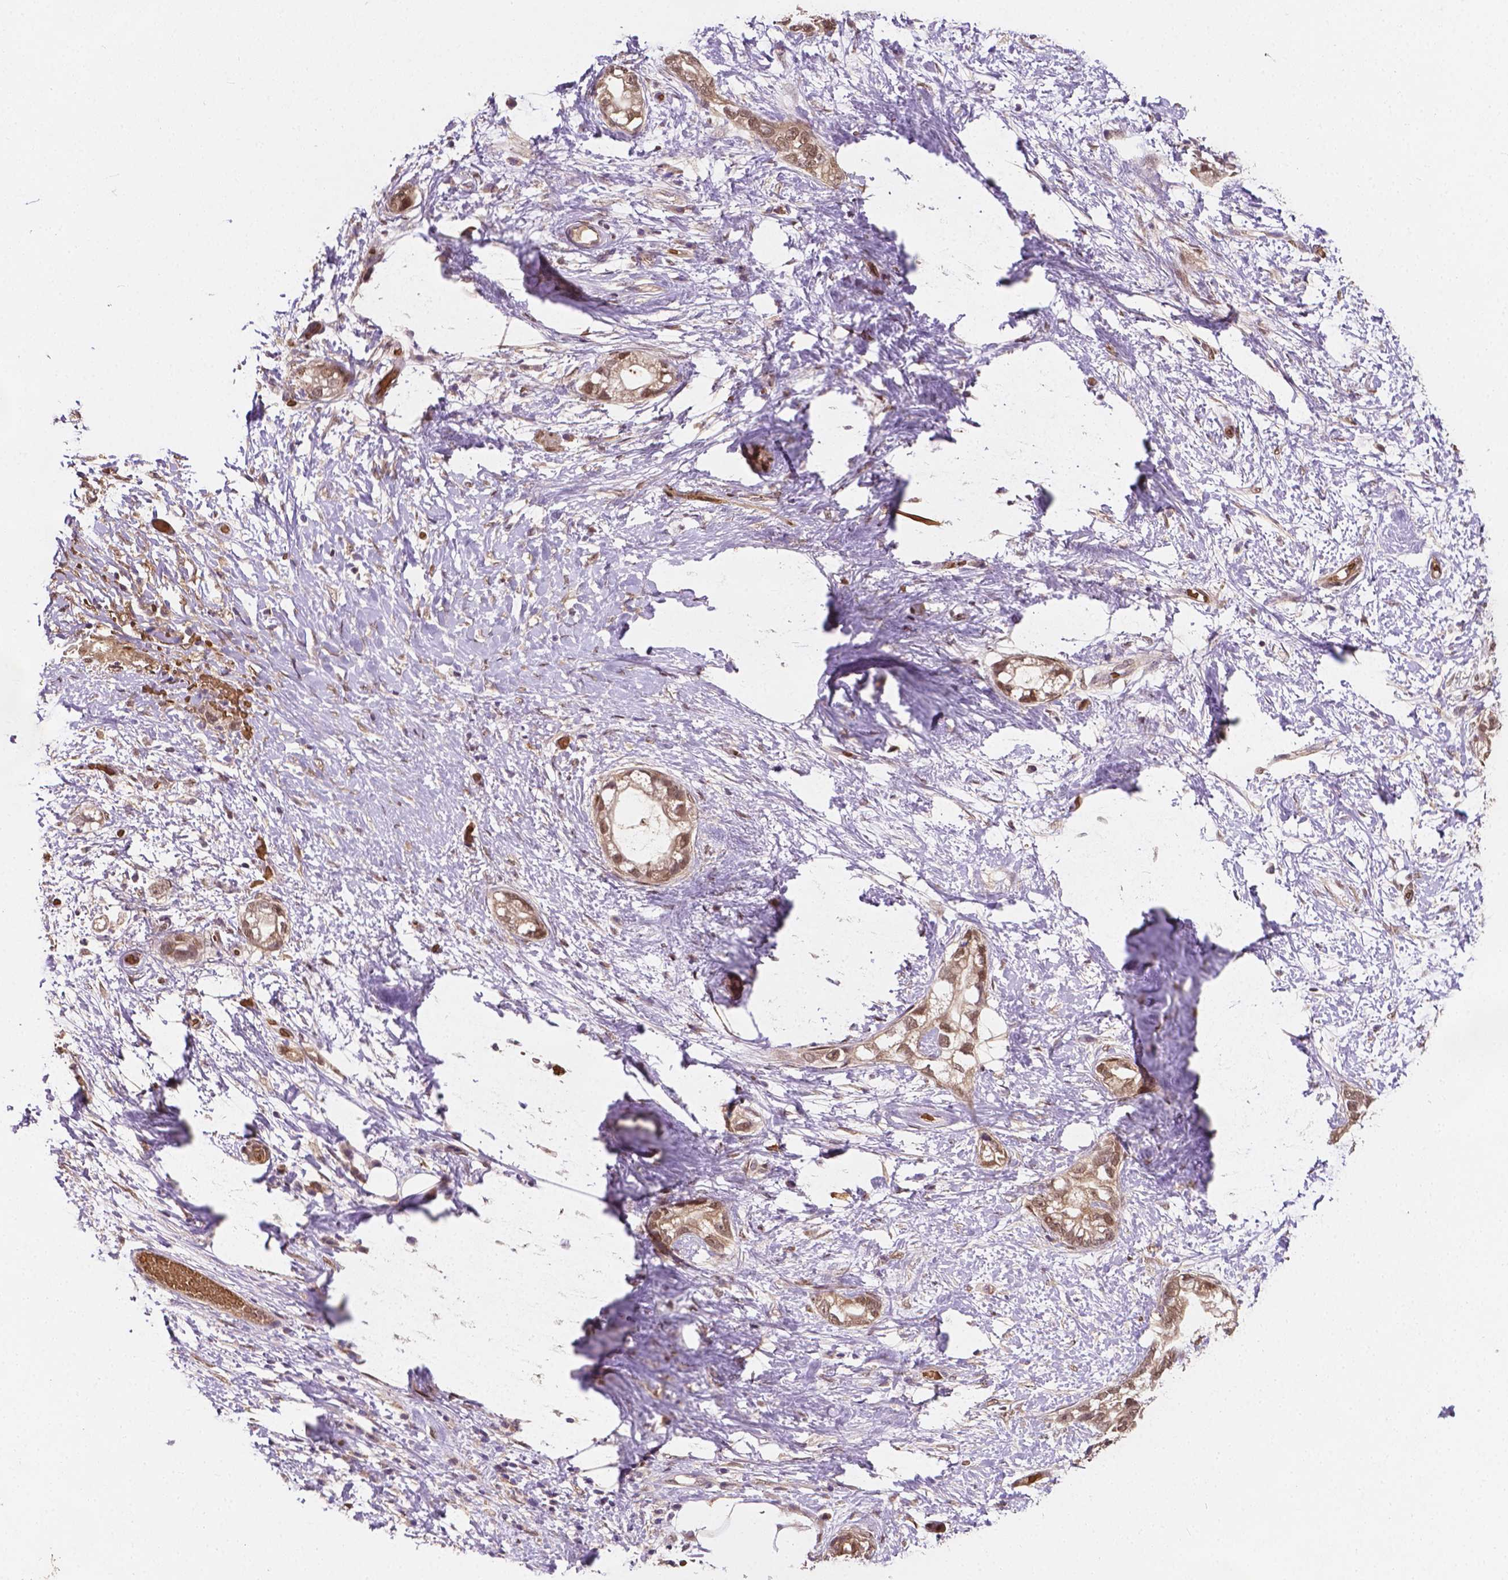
{"staining": {"intensity": "weak", "quantity": ">75%", "location": "nuclear"}, "tissue": "stomach cancer", "cell_type": "Tumor cells", "image_type": "cancer", "snomed": [{"axis": "morphology", "description": "Adenocarcinoma, NOS"}, {"axis": "topography", "description": "Stomach"}], "caption": "A photomicrograph of human stomach adenocarcinoma stained for a protein shows weak nuclear brown staining in tumor cells.", "gene": "YAP1", "patient": {"sex": "male", "age": 55}}